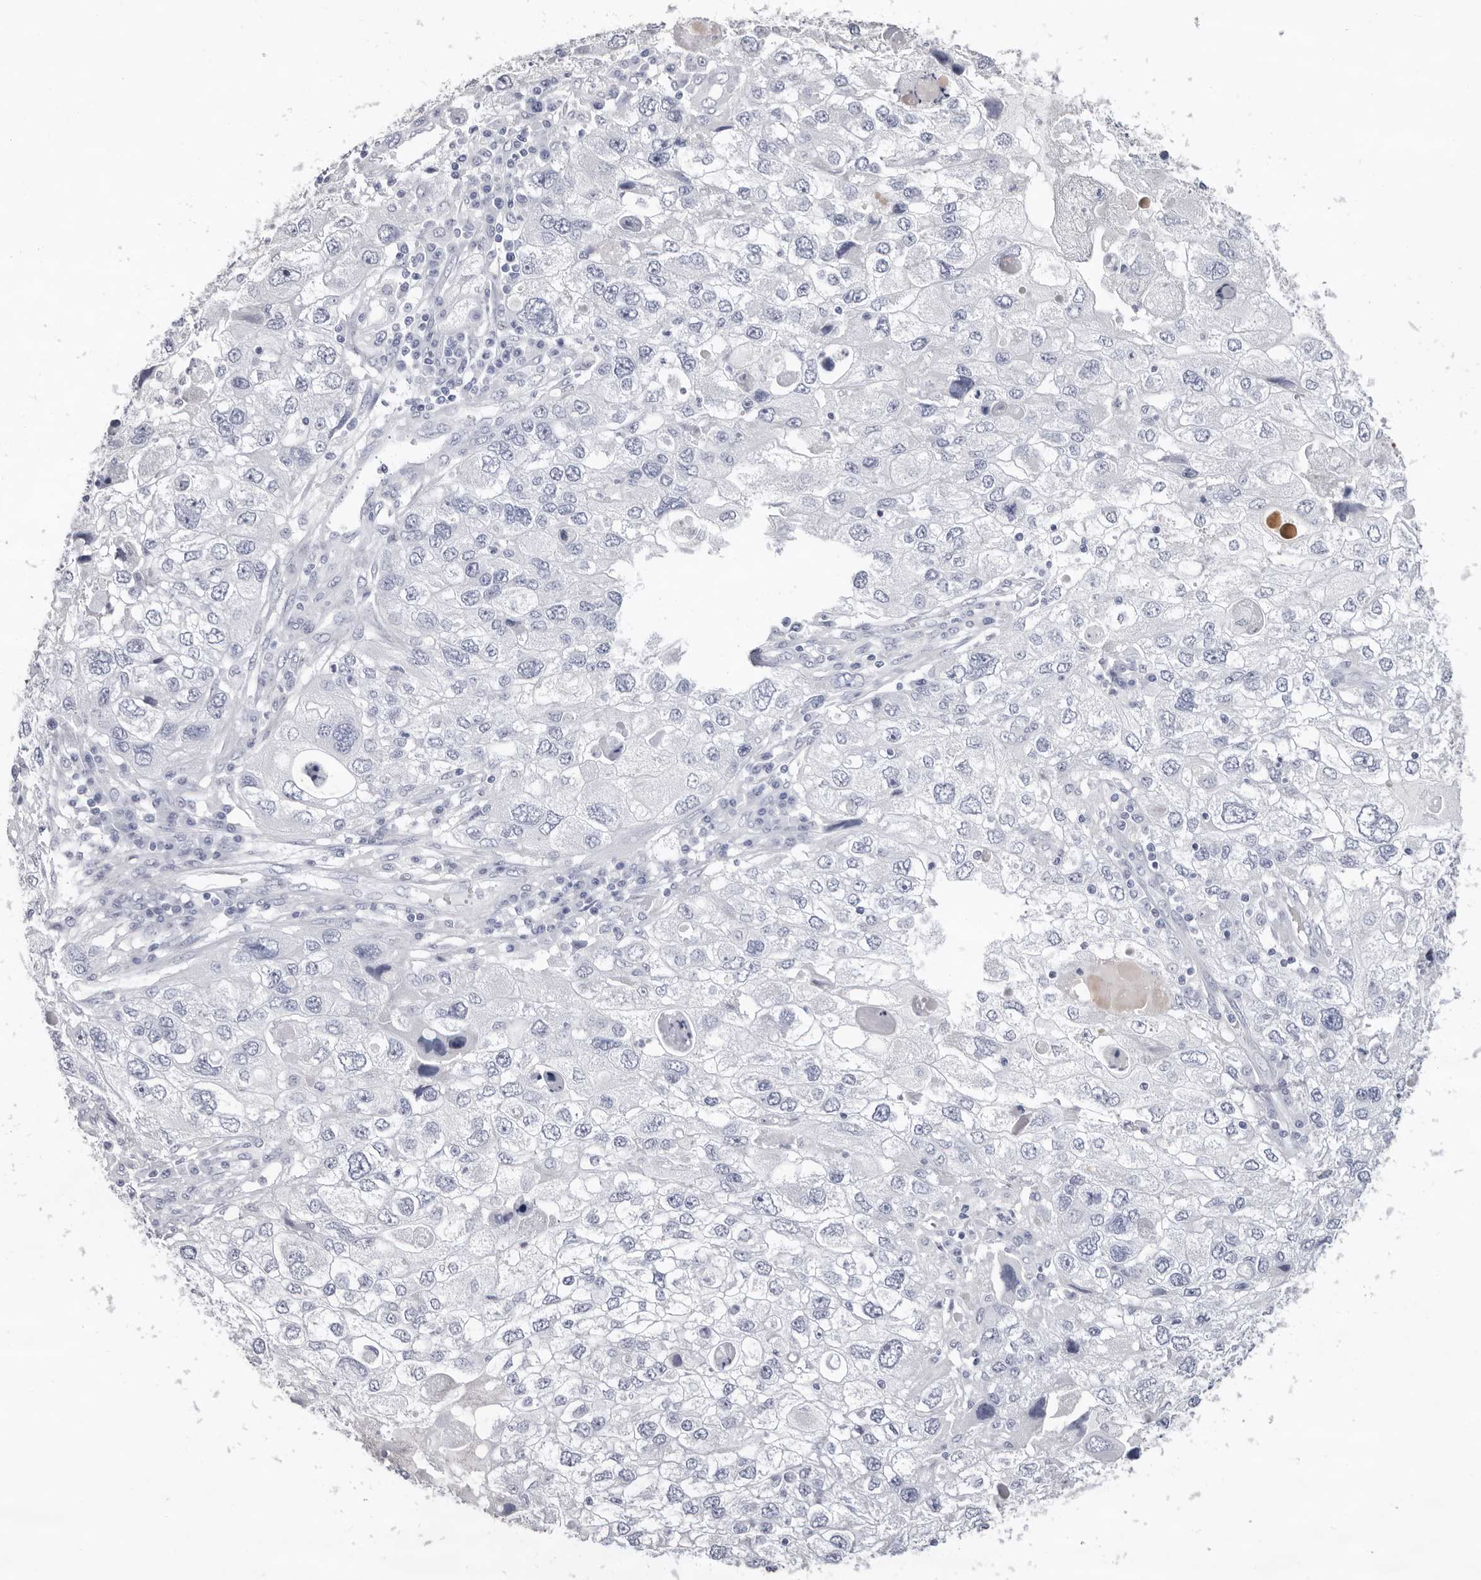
{"staining": {"intensity": "negative", "quantity": "none", "location": "none"}, "tissue": "endometrial cancer", "cell_type": "Tumor cells", "image_type": "cancer", "snomed": [{"axis": "morphology", "description": "Adenocarcinoma, NOS"}, {"axis": "topography", "description": "Endometrium"}], "caption": "IHC image of neoplastic tissue: endometrial cancer stained with DAB (3,3'-diaminobenzidine) displays no significant protein staining in tumor cells.", "gene": "LPO", "patient": {"sex": "female", "age": 49}}